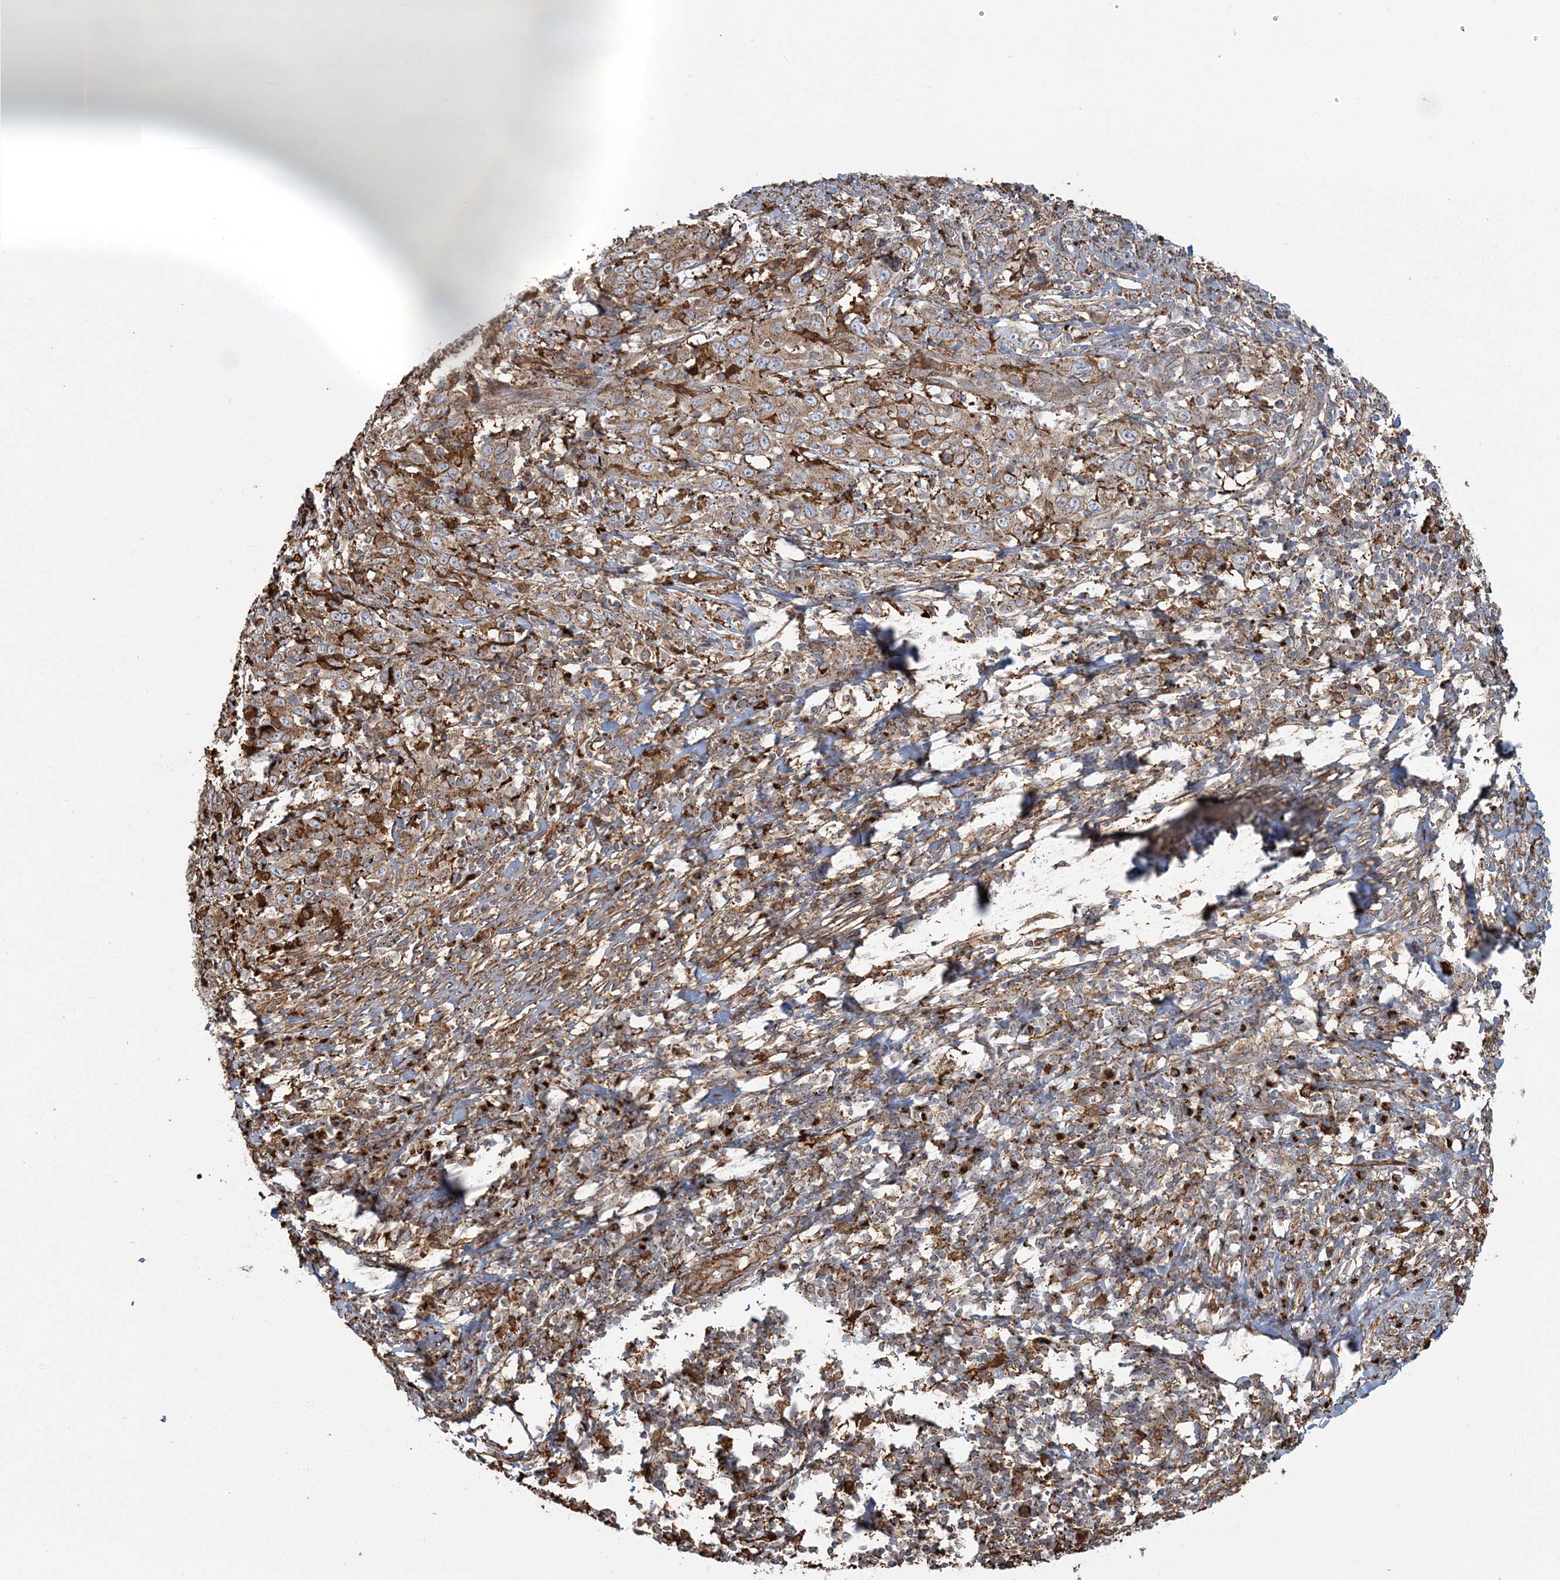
{"staining": {"intensity": "weak", "quantity": ">75%", "location": "cytoplasmic/membranous"}, "tissue": "cervical cancer", "cell_type": "Tumor cells", "image_type": "cancer", "snomed": [{"axis": "morphology", "description": "Squamous cell carcinoma, NOS"}, {"axis": "topography", "description": "Cervix"}], "caption": "Protein expression analysis of cervical squamous cell carcinoma displays weak cytoplasmic/membranous positivity in about >75% of tumor cells.", "gene": "TRAF3IP2", "patient": {"sex": "female", "age": 46}}